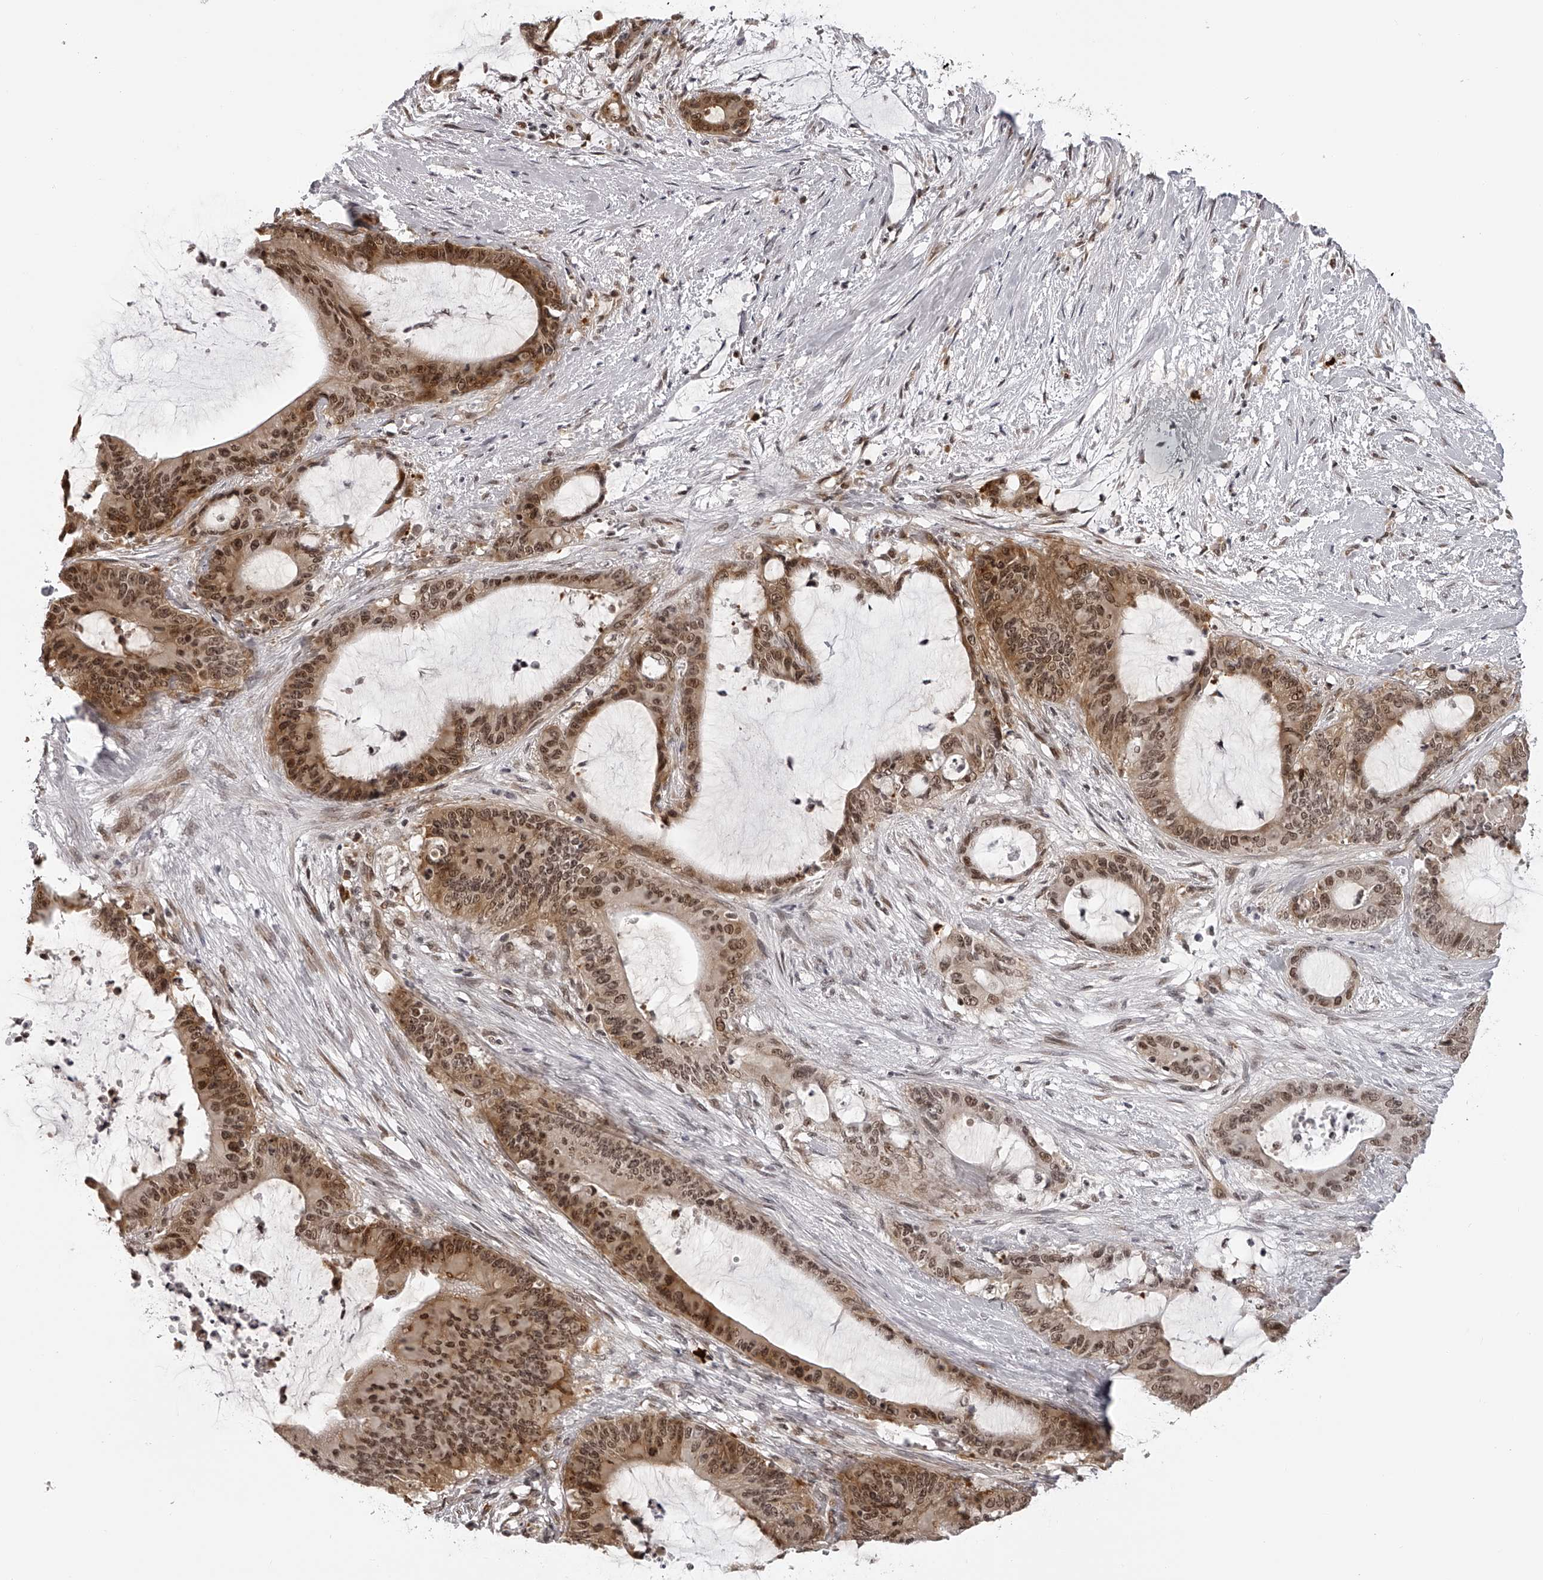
{"staining": {"intensity": "strong", "quantity": ">75%", "location": "cytoplasmic/membranous,nuclear"}, "tissue": "liver cancer", "cell_type": "Tumor cells", "image_type": "cancer", "snomed": [{"axis": "morphology", "description": "Cholangiocarcinoma"}, {"axis": "topography", "description": "Liver"}], "caption": "IHC micrograph of neoplastic tissue: human liver cancer (cholangiocarcinoma) stained using immunohistochemistry (IHC) reveals high levels of strong protein expression localized specifically in the cytoplasmic/membranous and nuclear of tumor cells, appearing as a cytoplasmic/membranous and nuclear brown color.", "gene": "ODF2L", "patient": {"sex": "female", "age": 73}}